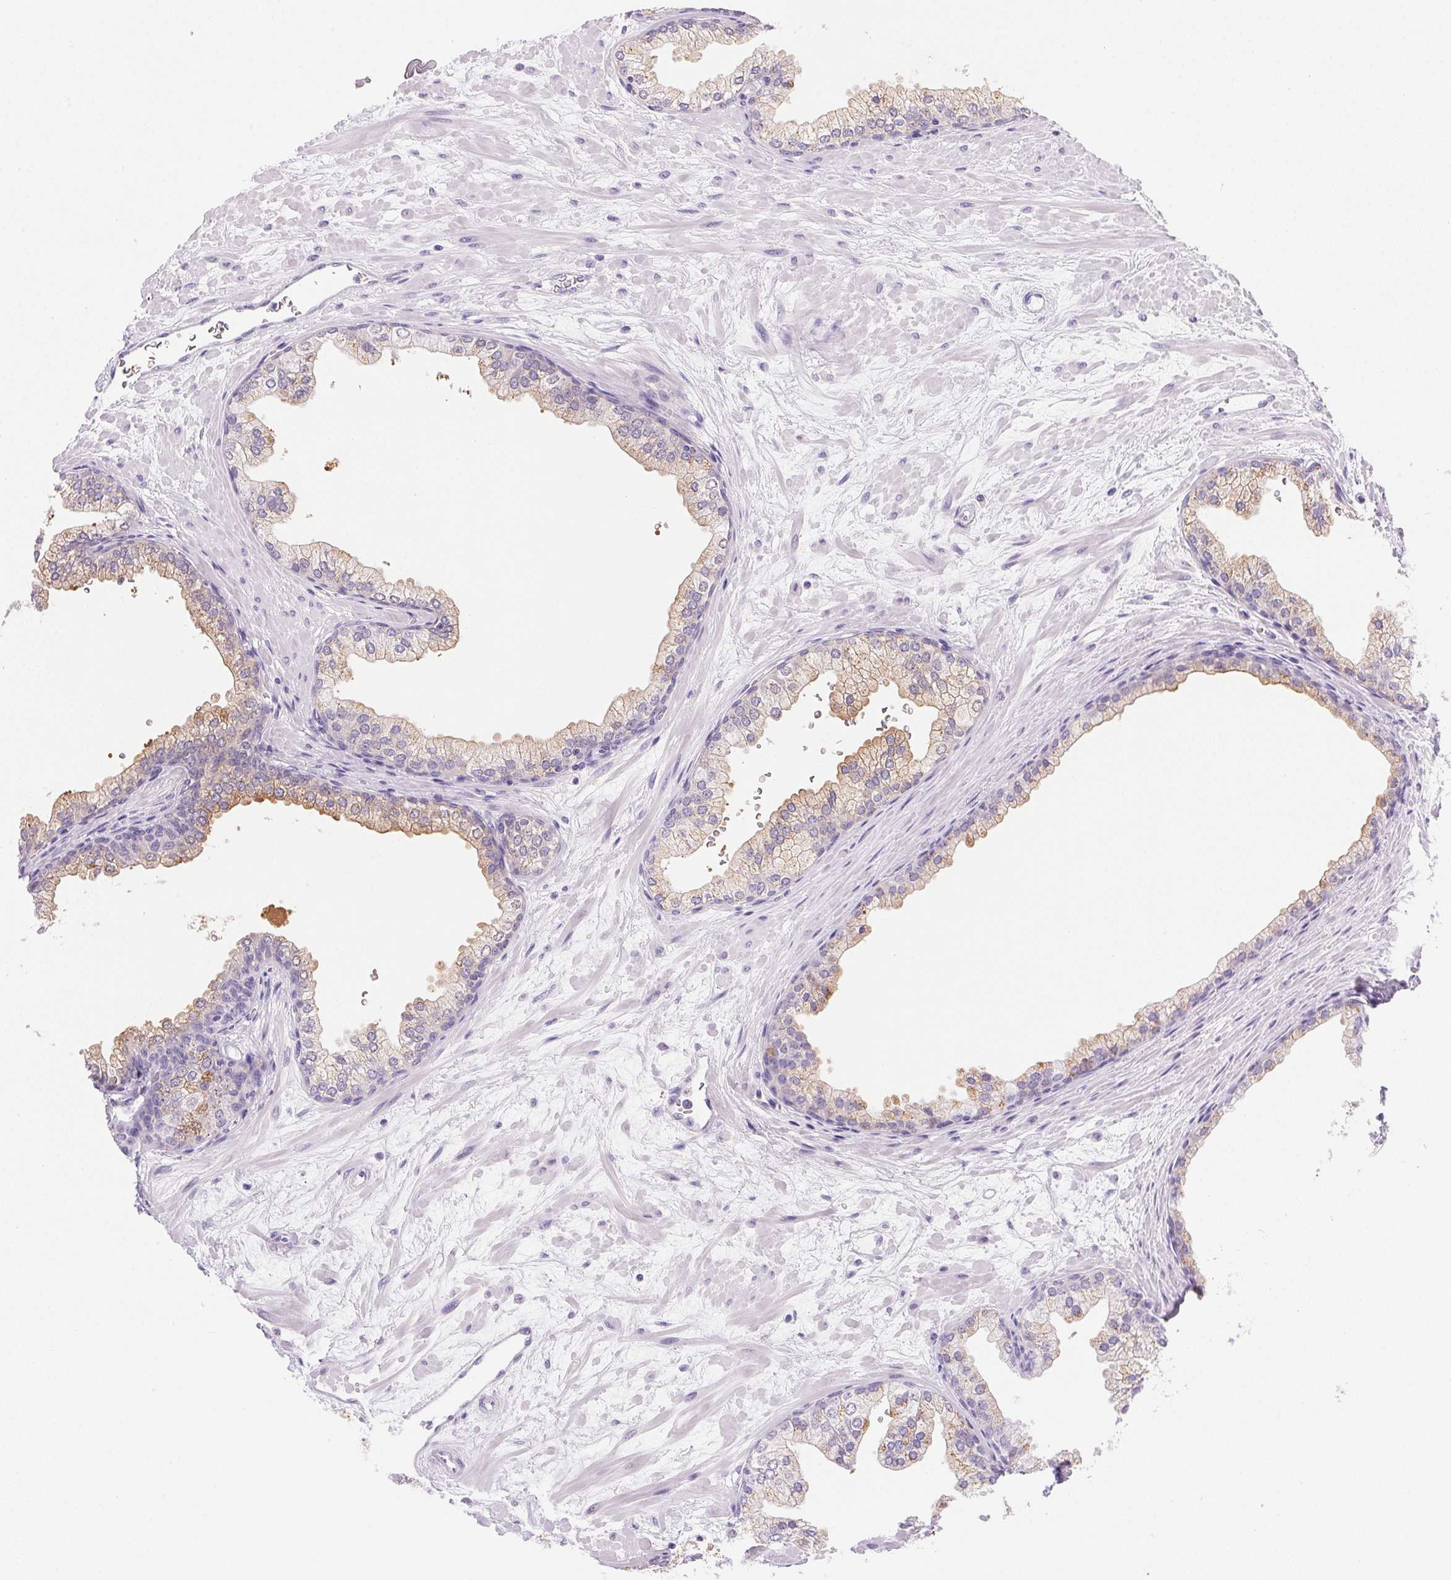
{"staining": {"intensity": "weak", "quantity": "25%-75%", "location": "cytoplasmic/membranous"}, "tissue": "prostate", "cell_type": "Glandular cells", "image_type": "normal", "snomed": [{"axis": "morphology", "description": "Normal tissue, NOS"}, {"axis": "topography", "description": "Prostate"}, {"axis": "topography", "description": "Peripheral nerve tissue"}], "caption": "The immunohistochemical stain labels weak cytoplasmic/membranous staining in glandular cells of benign prostate.", "gene": "ATP6V0A4", "patient": {"sex": "male", "age": 61}}